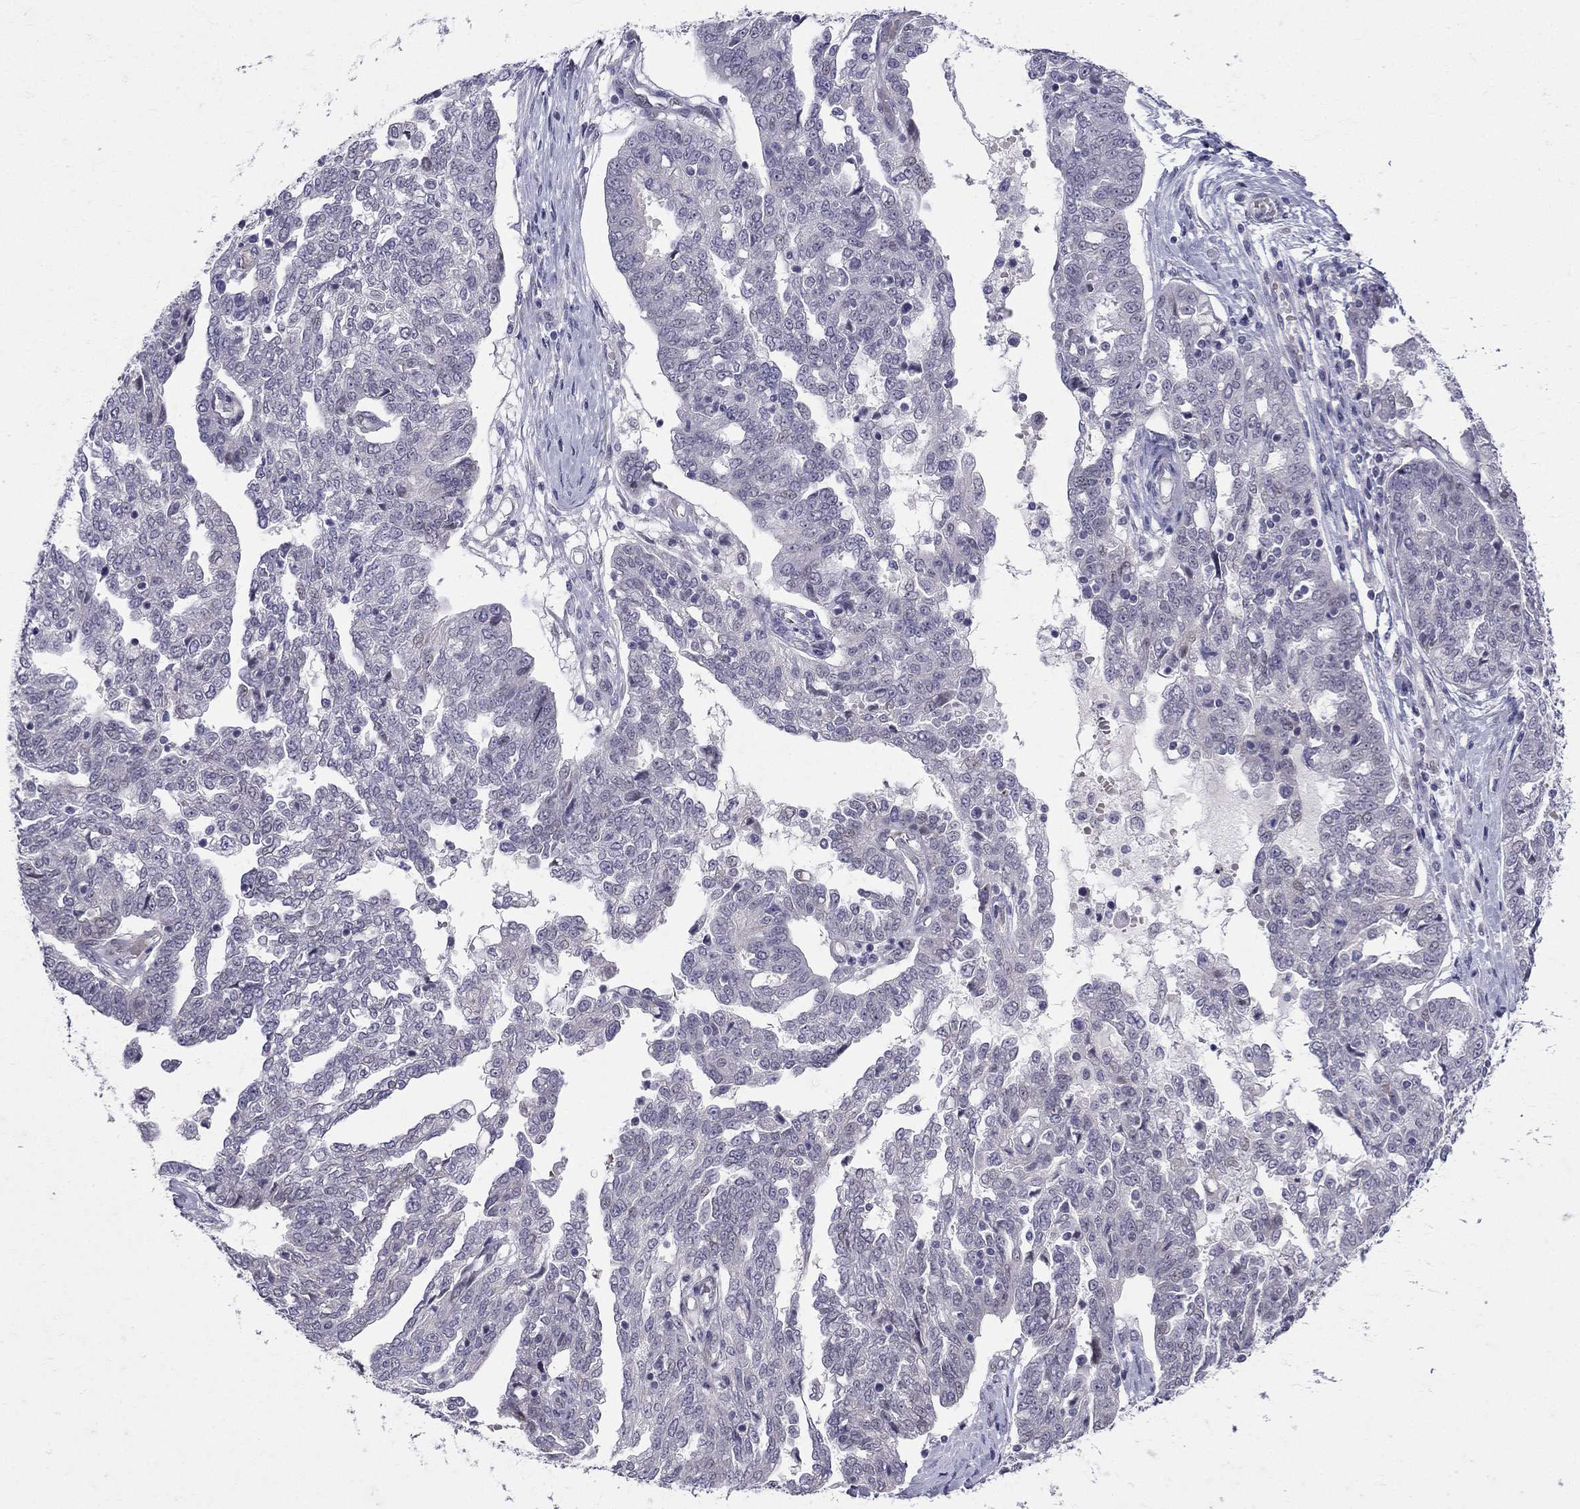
{"staining": {"intensity": "negative", "quantity": "none", "location": "none"}, "tissue": "ovarian cancer", "cell_type": "Tumor cells", "image_type": "cancer", "snomed": [{"axis": "morphology", "description": "Cystadenocarcinoma, serous, NOS"}, {"axis": "topography", "description": "Ovary"}], "caption": "Protein analysis of ovarian cancer displays no significant expression in tumor cells.", "gene": "BAG5", "patient": {"sex": "female", "age": 67}}